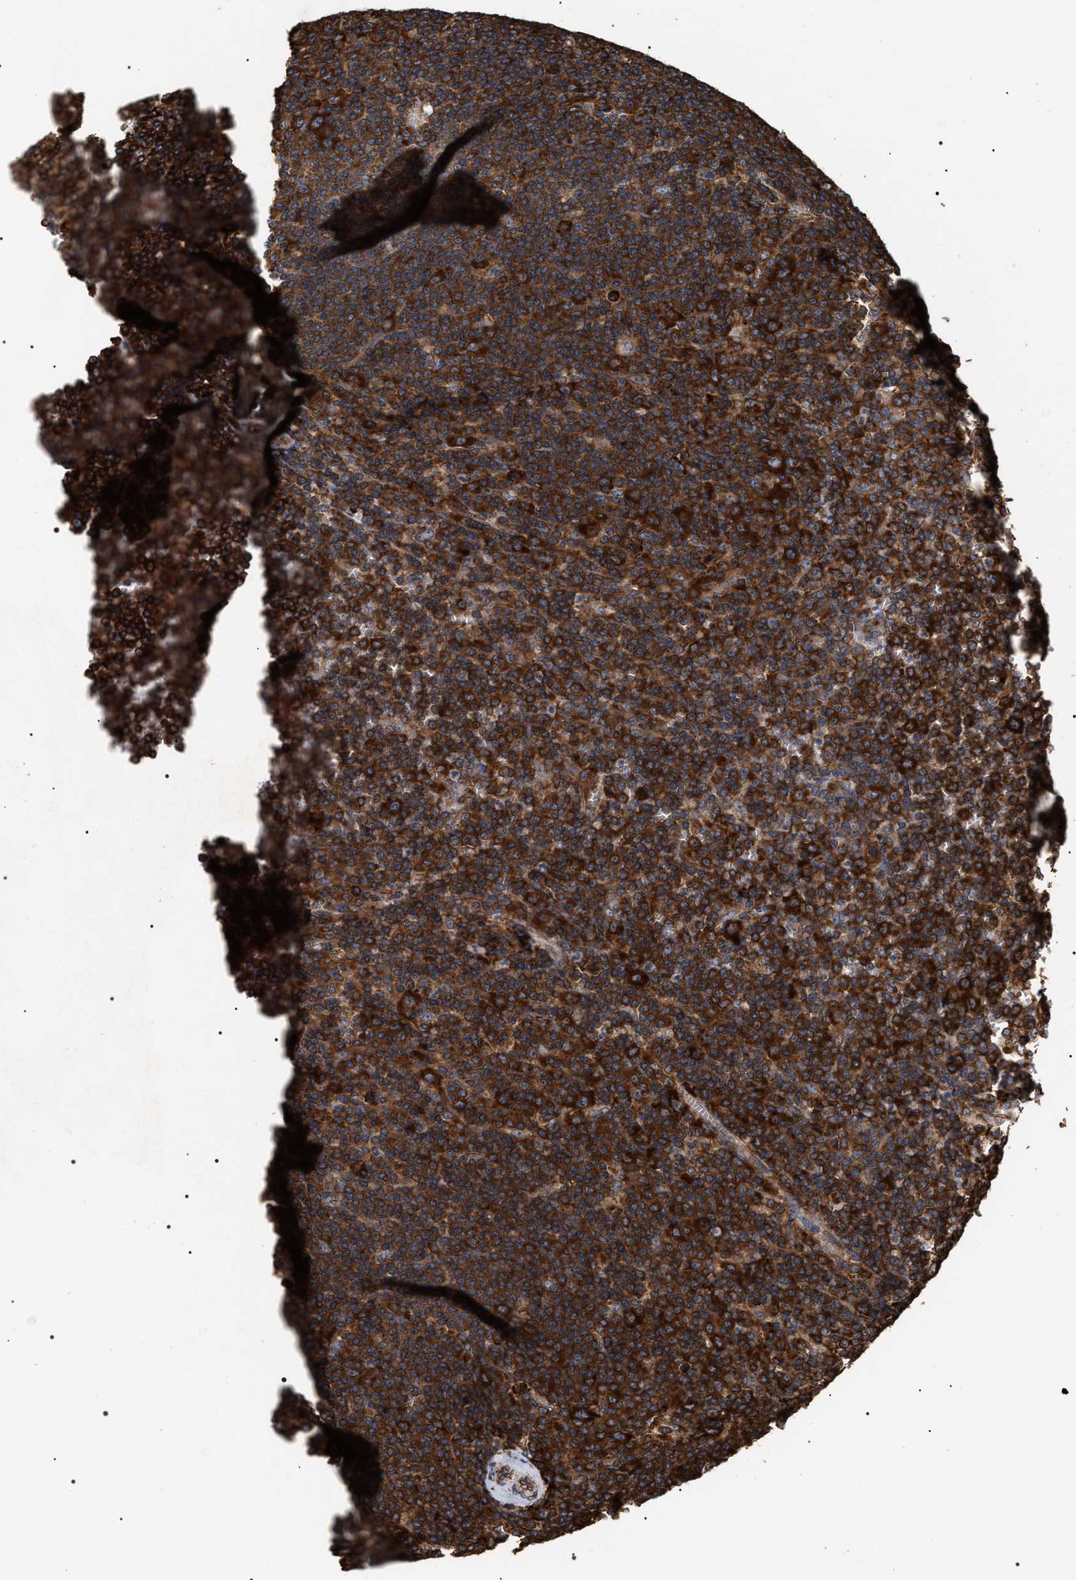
{"staining": {"intensity": "strong", "quantity": ">75%", "location": "cytoplasmic/membranous"}, "tissue": "lymphoma", "cell_type": "Tumor cells", "image_type": "cancer", "snomed": [{"axis": "morphology", "description": "Malignant lymphoma, non-Hodgkin's type, Low grade"}, {"axis": "topography", "description": "Spleen"}], "caption": "There is high levels of strong cytoplasmic/membranous positivity in tumor cells of low-grade malignant lymphoma, non-Hodgkin's type, as demonstrated by immunohistochemical staining (brown color).", "gene": "SERBP1", "patient": {"sex": "female", "age": 19}}